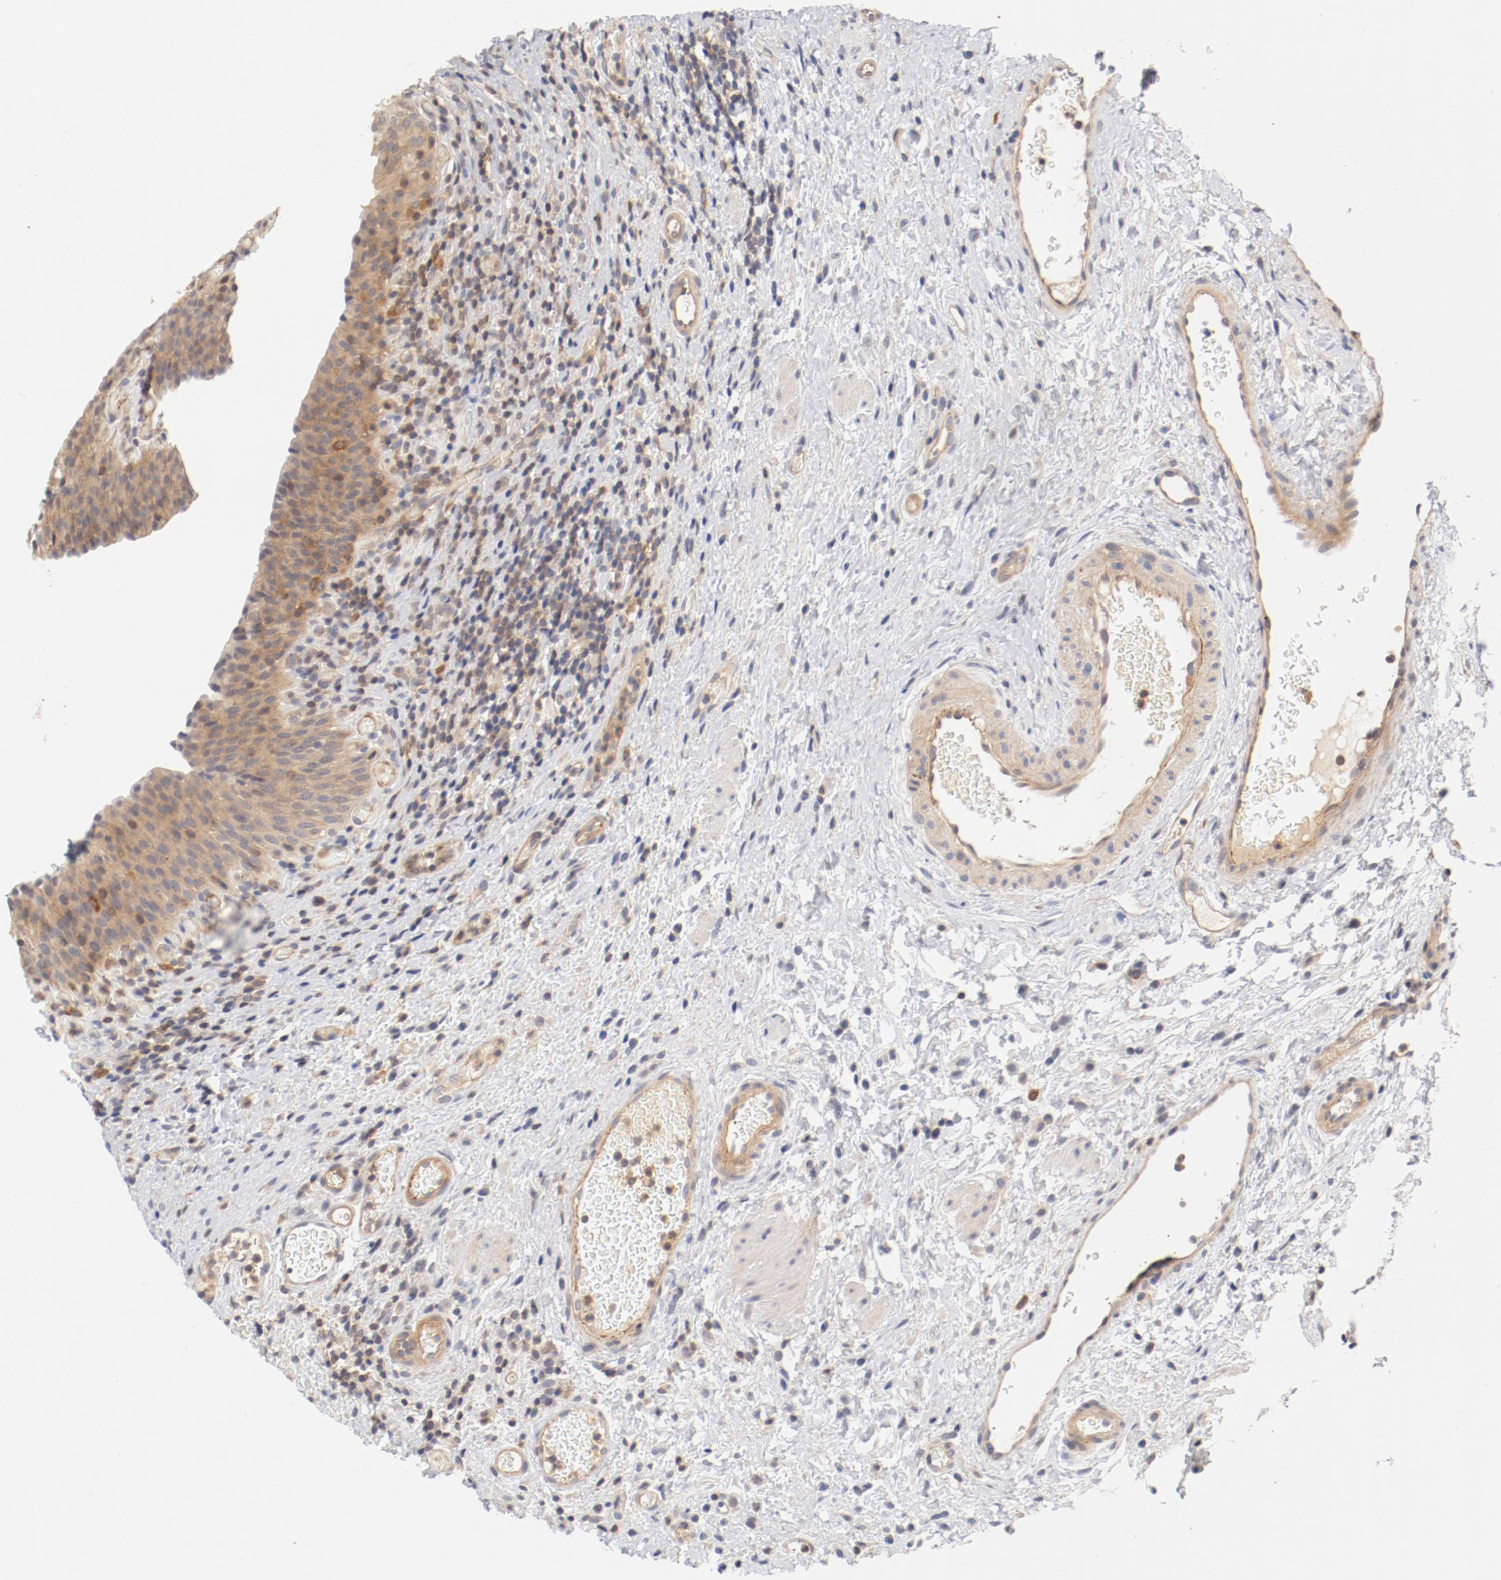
{"staining": {"intensity": "moderate", "quantity": ">75%", "location": "cytoplasmic/membranous"}, "tissue": "urinary bladder", "cell_type": "Urothelial cells", "image_type": "normal", "snomed": [{"axis": "morphology", "description": "Normal tissue, NOS"}, {"axis": "morphology", "description": "Urothelial carcinoma, High grade"}, {"axis": "topography", "description": "Urinary bladder"}], "caption": "Immunohistochemistry histopathology image of unremarkable urinary bladder: human urinary bladder stained using immunohistochemistry reveals medium levels of moderate protein expression localized specifically in the cytoplasmic/membranous of urothelial cells, appearing as a cytoplasmic/membranous brown color.", "gene": "ZNF267", "patient": {"sex": "male", "age": 51}}